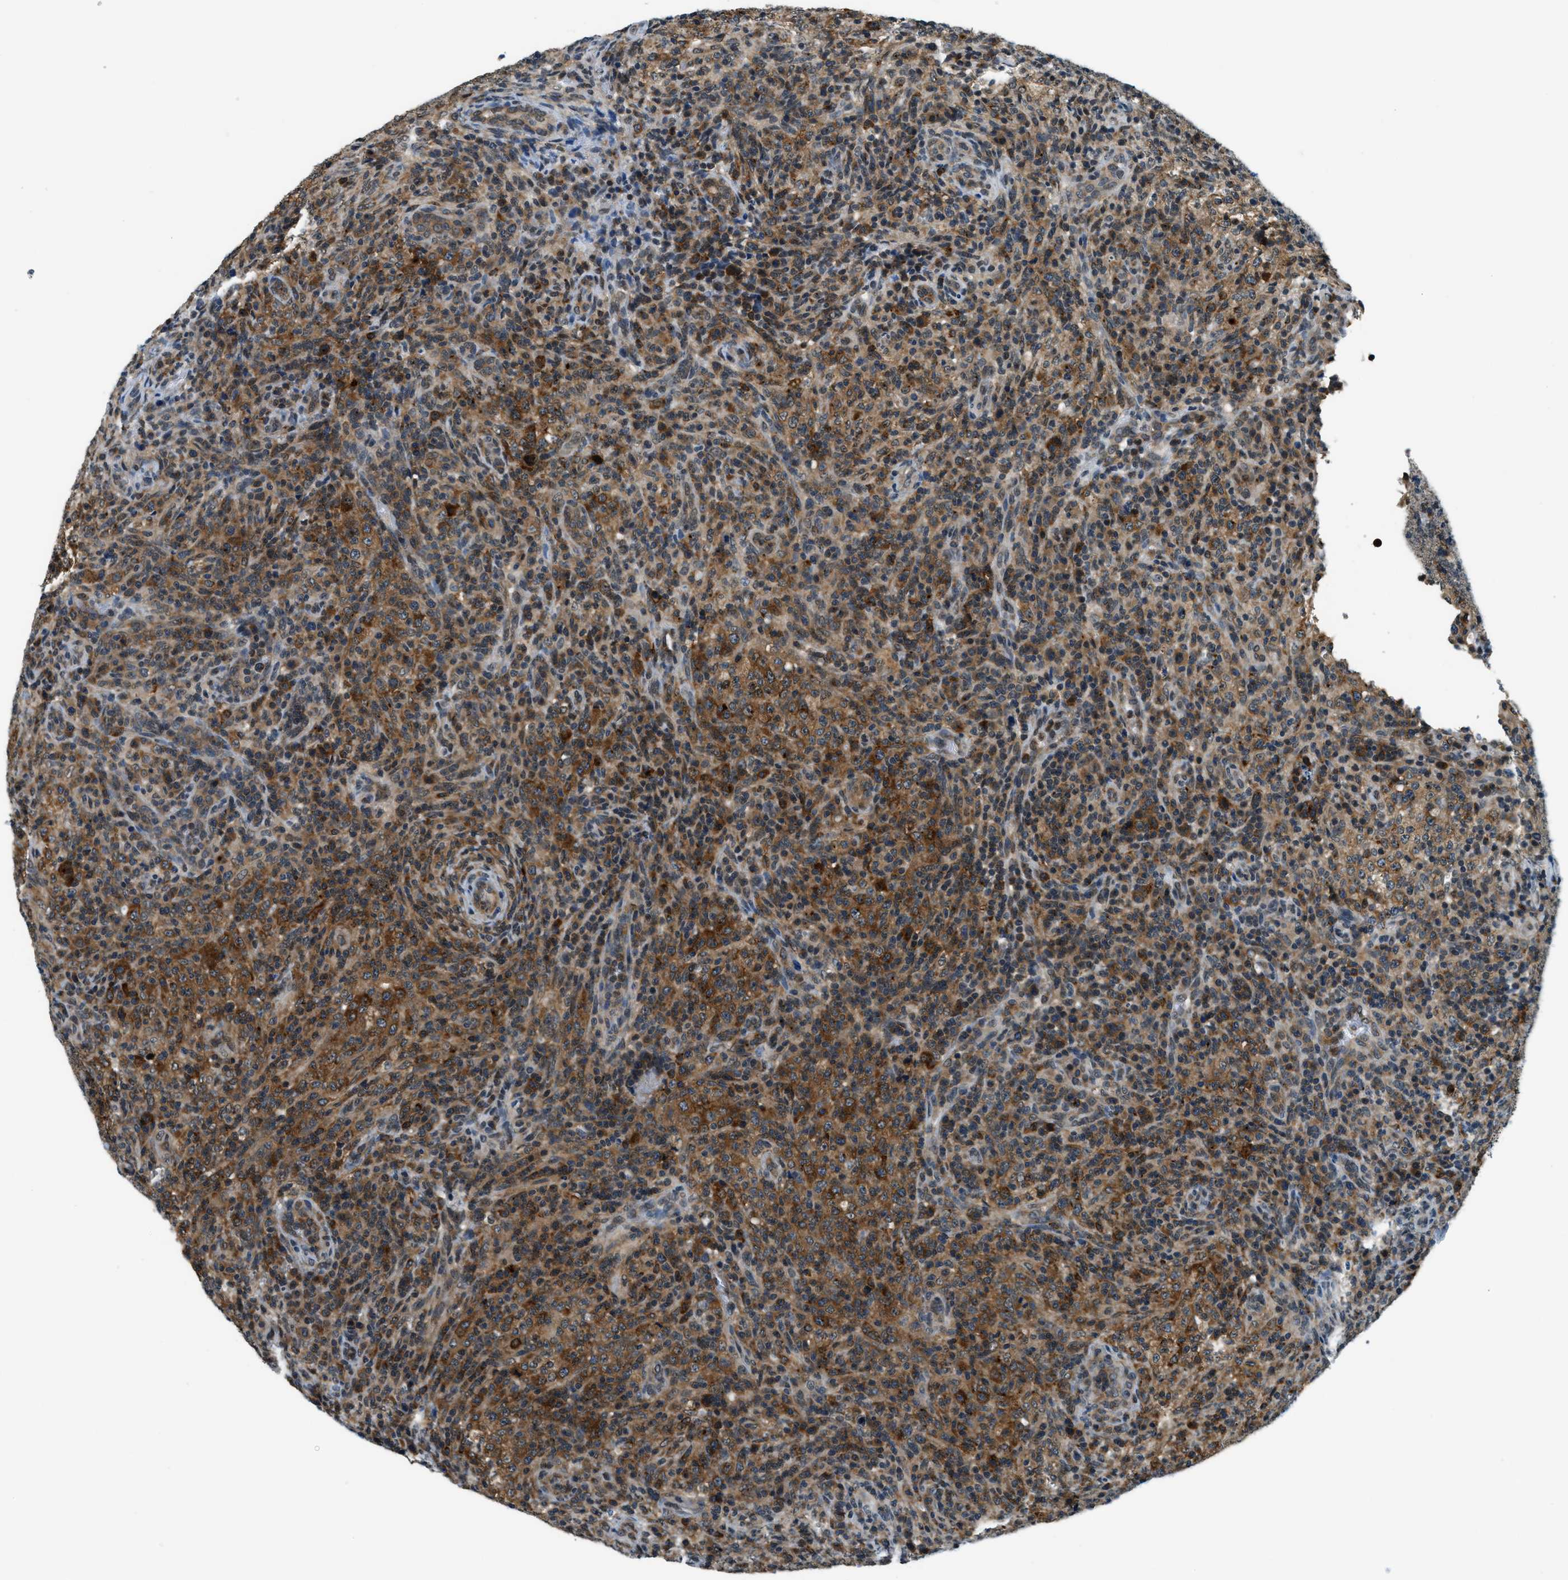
{"staining": {"intensity": "strong", "quantity": "25%-75%", "location": "cytoplasmic/membranous"}, "tissue": "lymphoma", "cell_type": "Tumor cells", "image_type": "cancer", "snomed": [{"axis": "morphology", "description": "Malignant lymphoma, non-Hodgkin's type, High grade"}, {"axis": "topography", "description": "Lymph node"}], "caption": "Human high-grade malignant lymphoma, non-Hodgkin's type stained for a protein (brown) exhibits strong cytoplasmic/membranous positive expression in about 25%-75% of tumor cells.", "gene": "RAB11FIP1", "patient": {"sex": "female", "age": 76}}